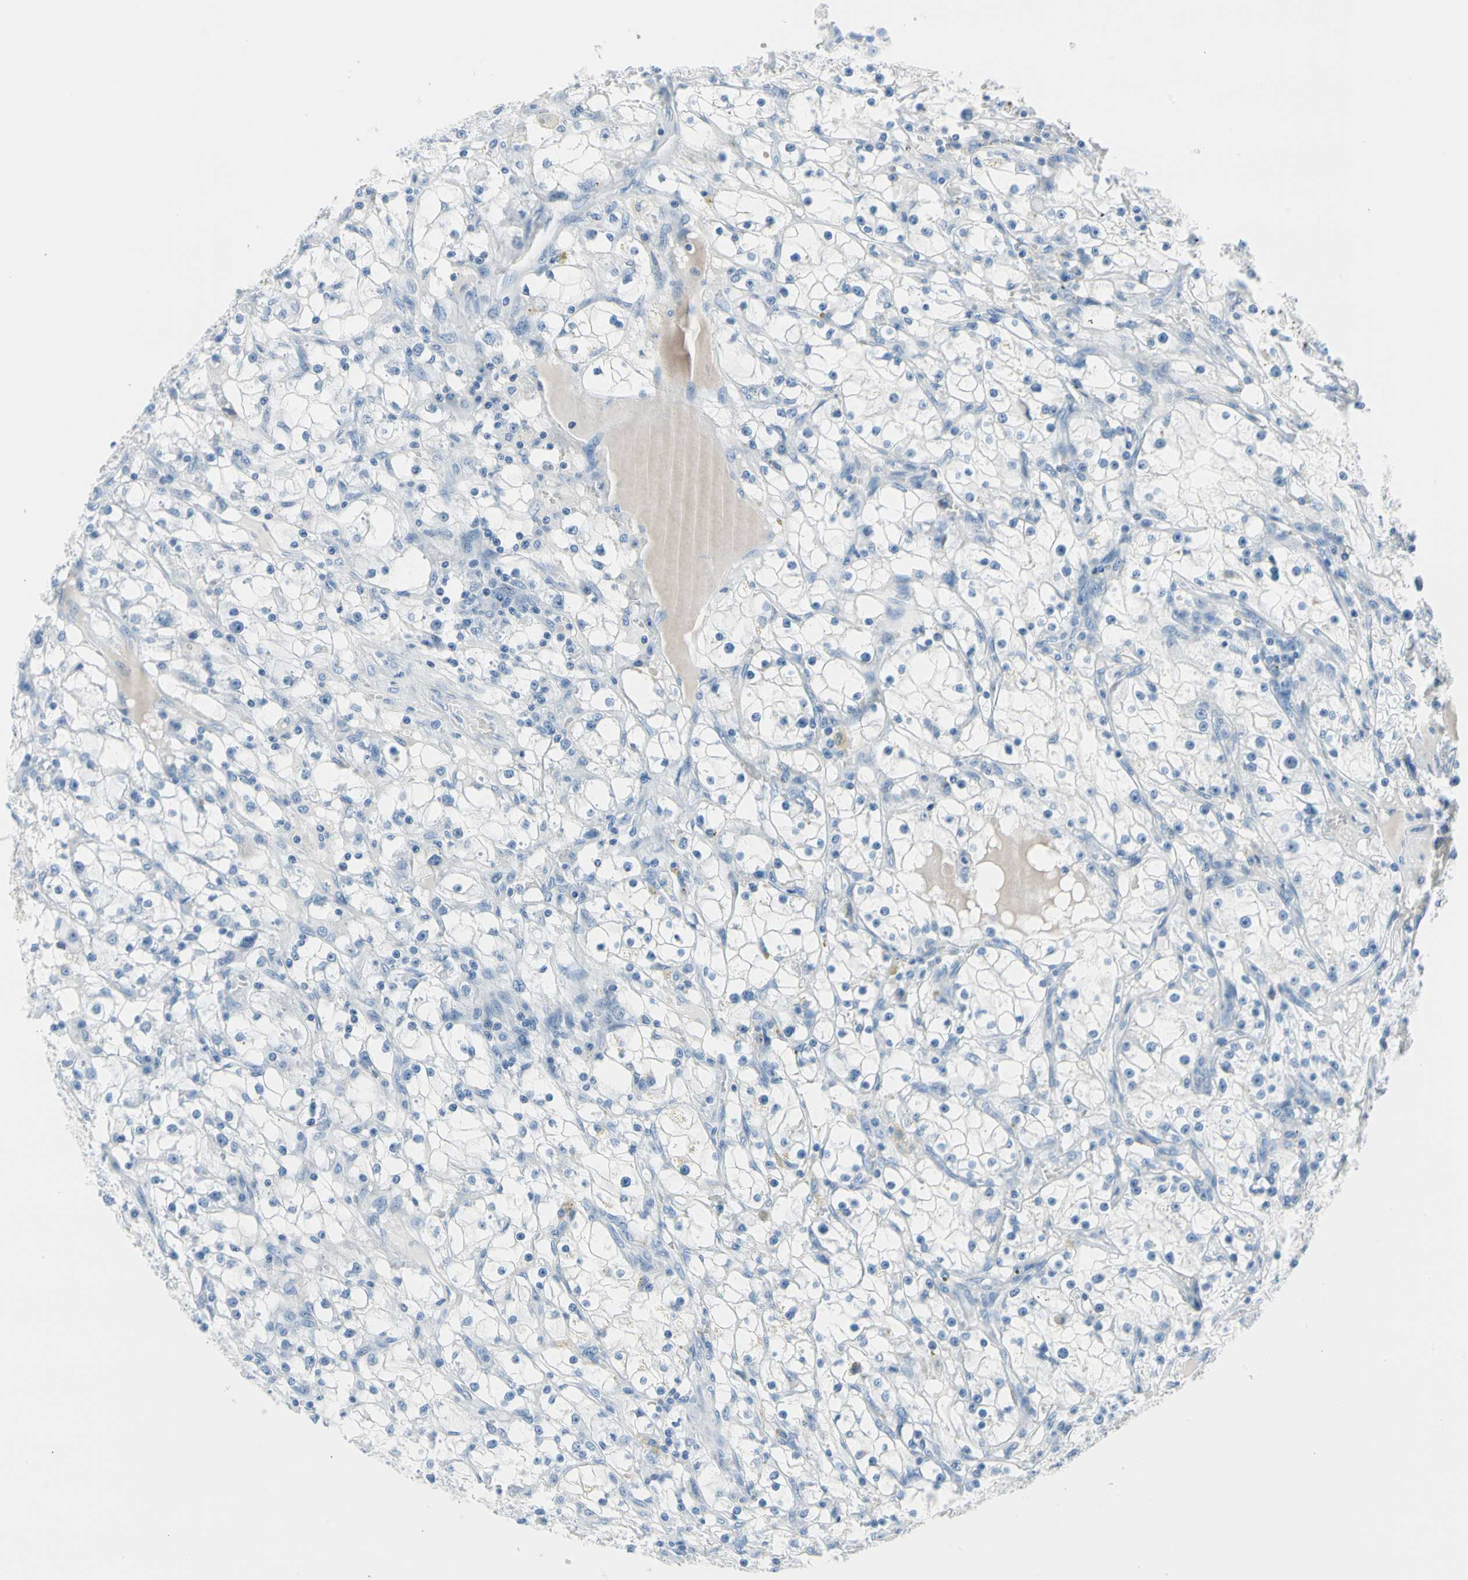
{"staining": {"intensity": "negative", "quantity": "none", "location": "none"}, "tissue": "renal cancer", "cell_type": "Tumor cells", "image_type": "cancer", "snomed": [{"axis": "morphology", "description": "Adenocarcinoma, NOS"}, {"axis": "topography", "description": "Kidney"}], "caption": "IHC of renal cancer (adenocarcinoma) shows no staining in tumor cells.", "gene": "TPO", "patient": {"sex": "male", "age": 56}}